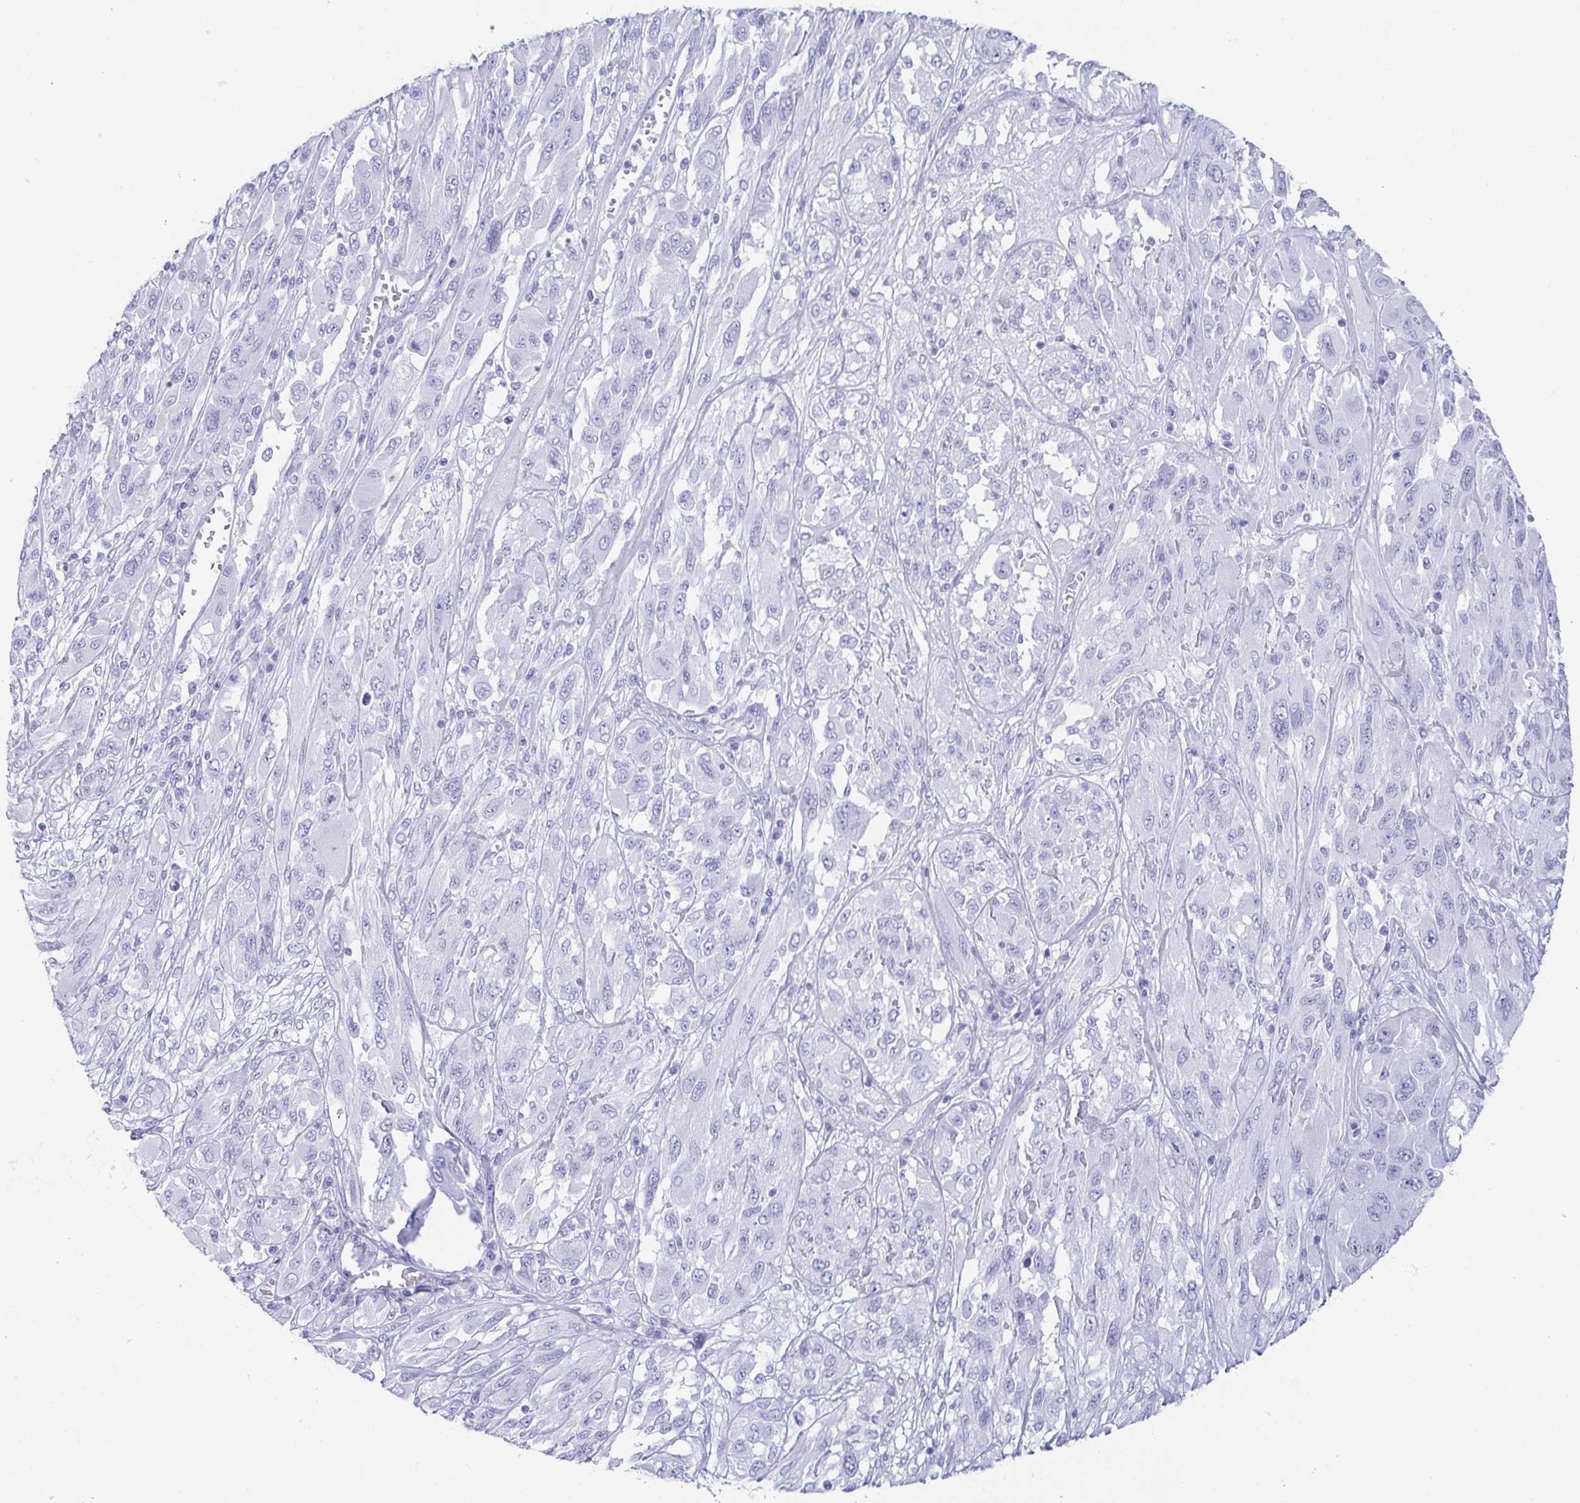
{"staining": {"intensity": "negative", "quantity": "none", "location": "none"}, "tissue": "melanoma", "cell_type": "Tumor cells", "image_type": "cancer", "snomed": [{"axis": "morphology", "description": "Malignant melanoma, NOS"}, {"axis": "topography", "description": "Skin"}], "caption": "Tumor cells show no significant protein positivity in melanoma.", "gene": "ZG16B", "patient": {"sex": "female", "age": 91}}